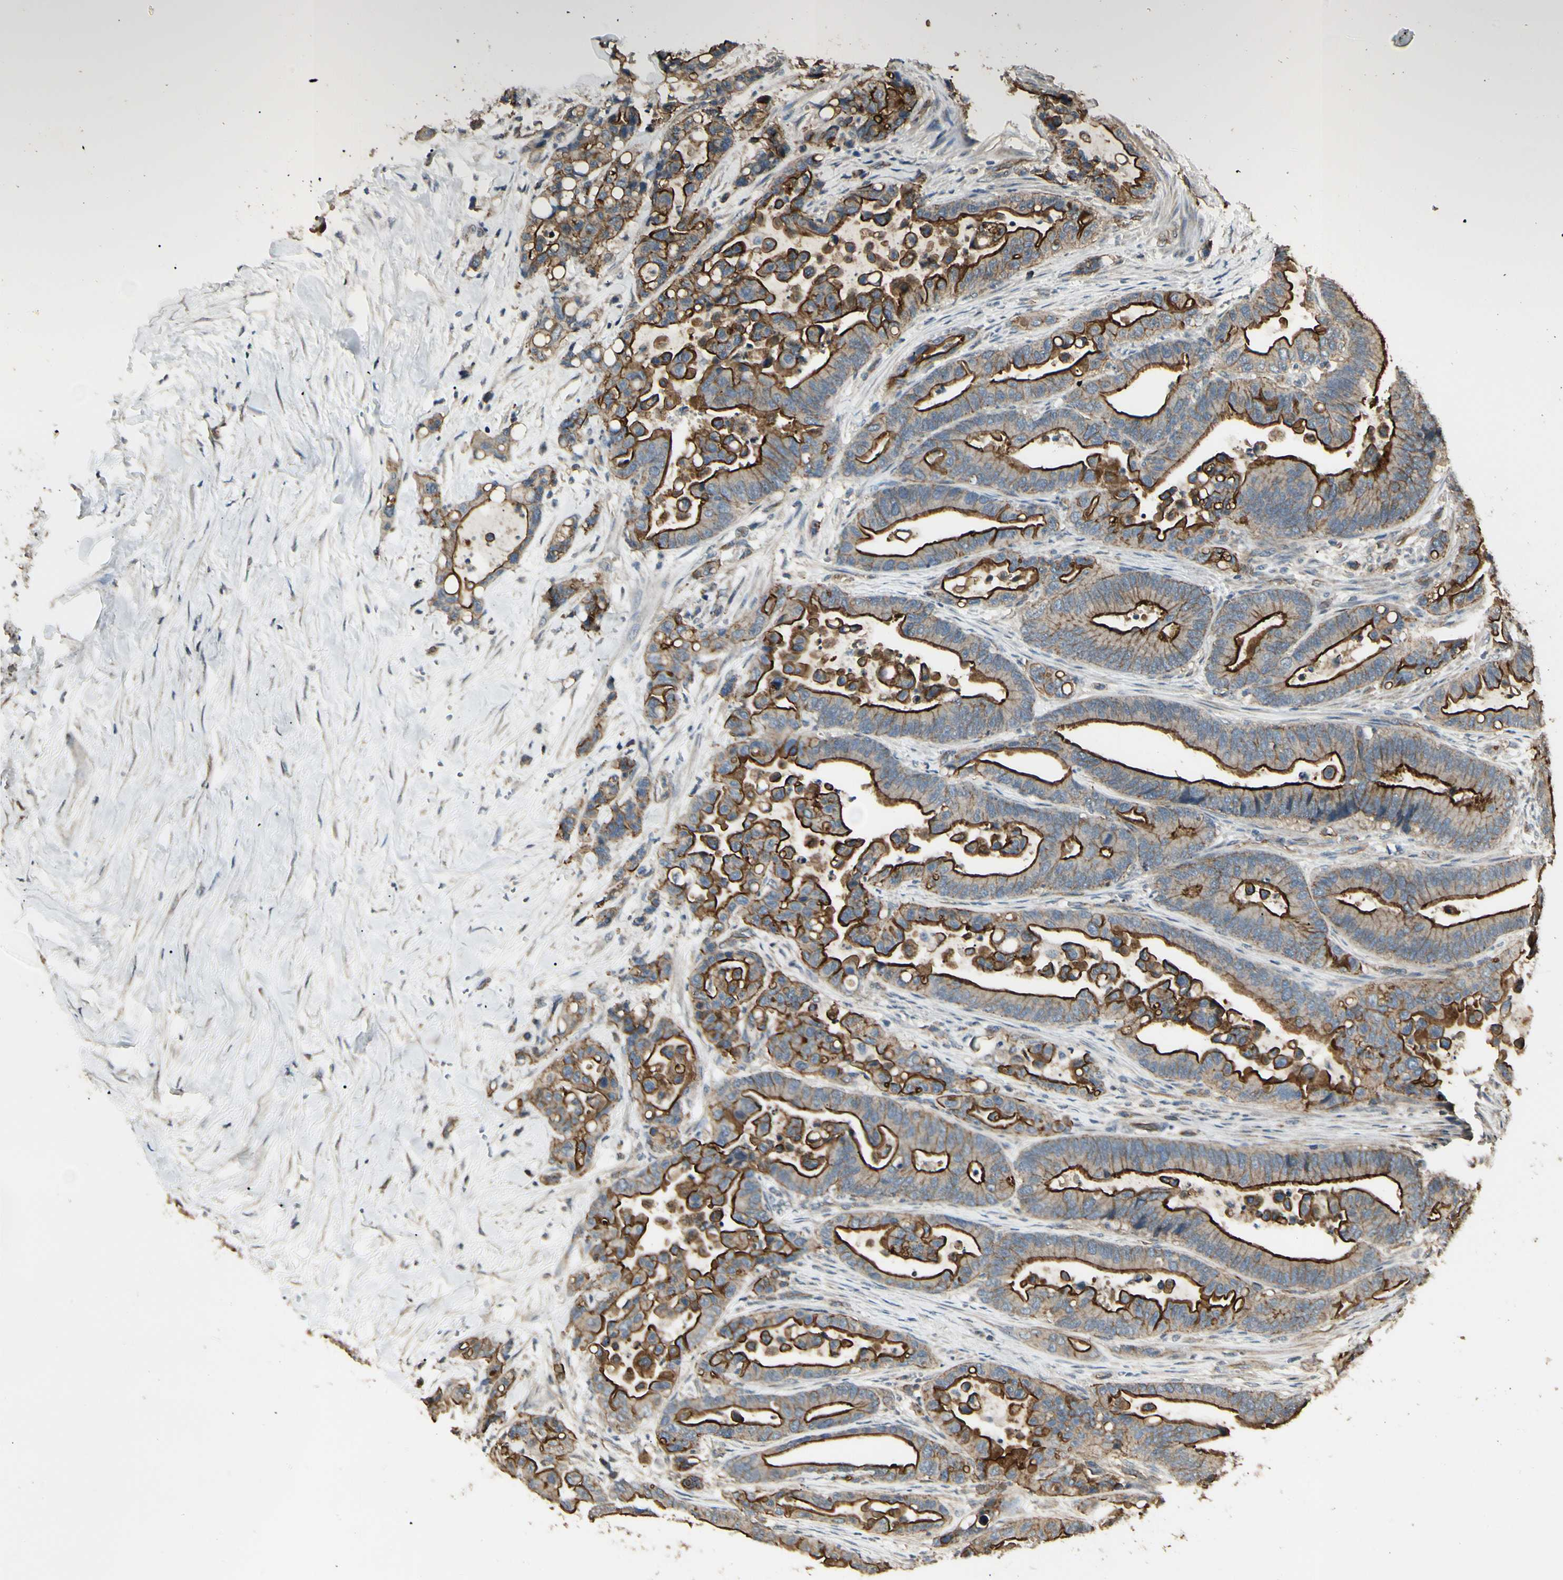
{"staining": {"intensity": "strong", "quantity": ">75%", "location": "cytoplasmic/membranous"}, "tissue": "colorectal cancer", "cell_type": "Tumor cells", "image_type": "cancer", "snomed": [{"axis": "morphology", "description": "Normal tissue, NOS"}, {"axis": "morphology", "description": "Adenocarcinoma, NOS"}, {"axis": "topography", "description": "Colon"}], "caption": "Colorectal cancer tissue demonstrates strong cytoplasmic/membranous staining in about >75% of tumor cells", "gene": "RNF180", "patient": {"sex": "male", "age": 82}}